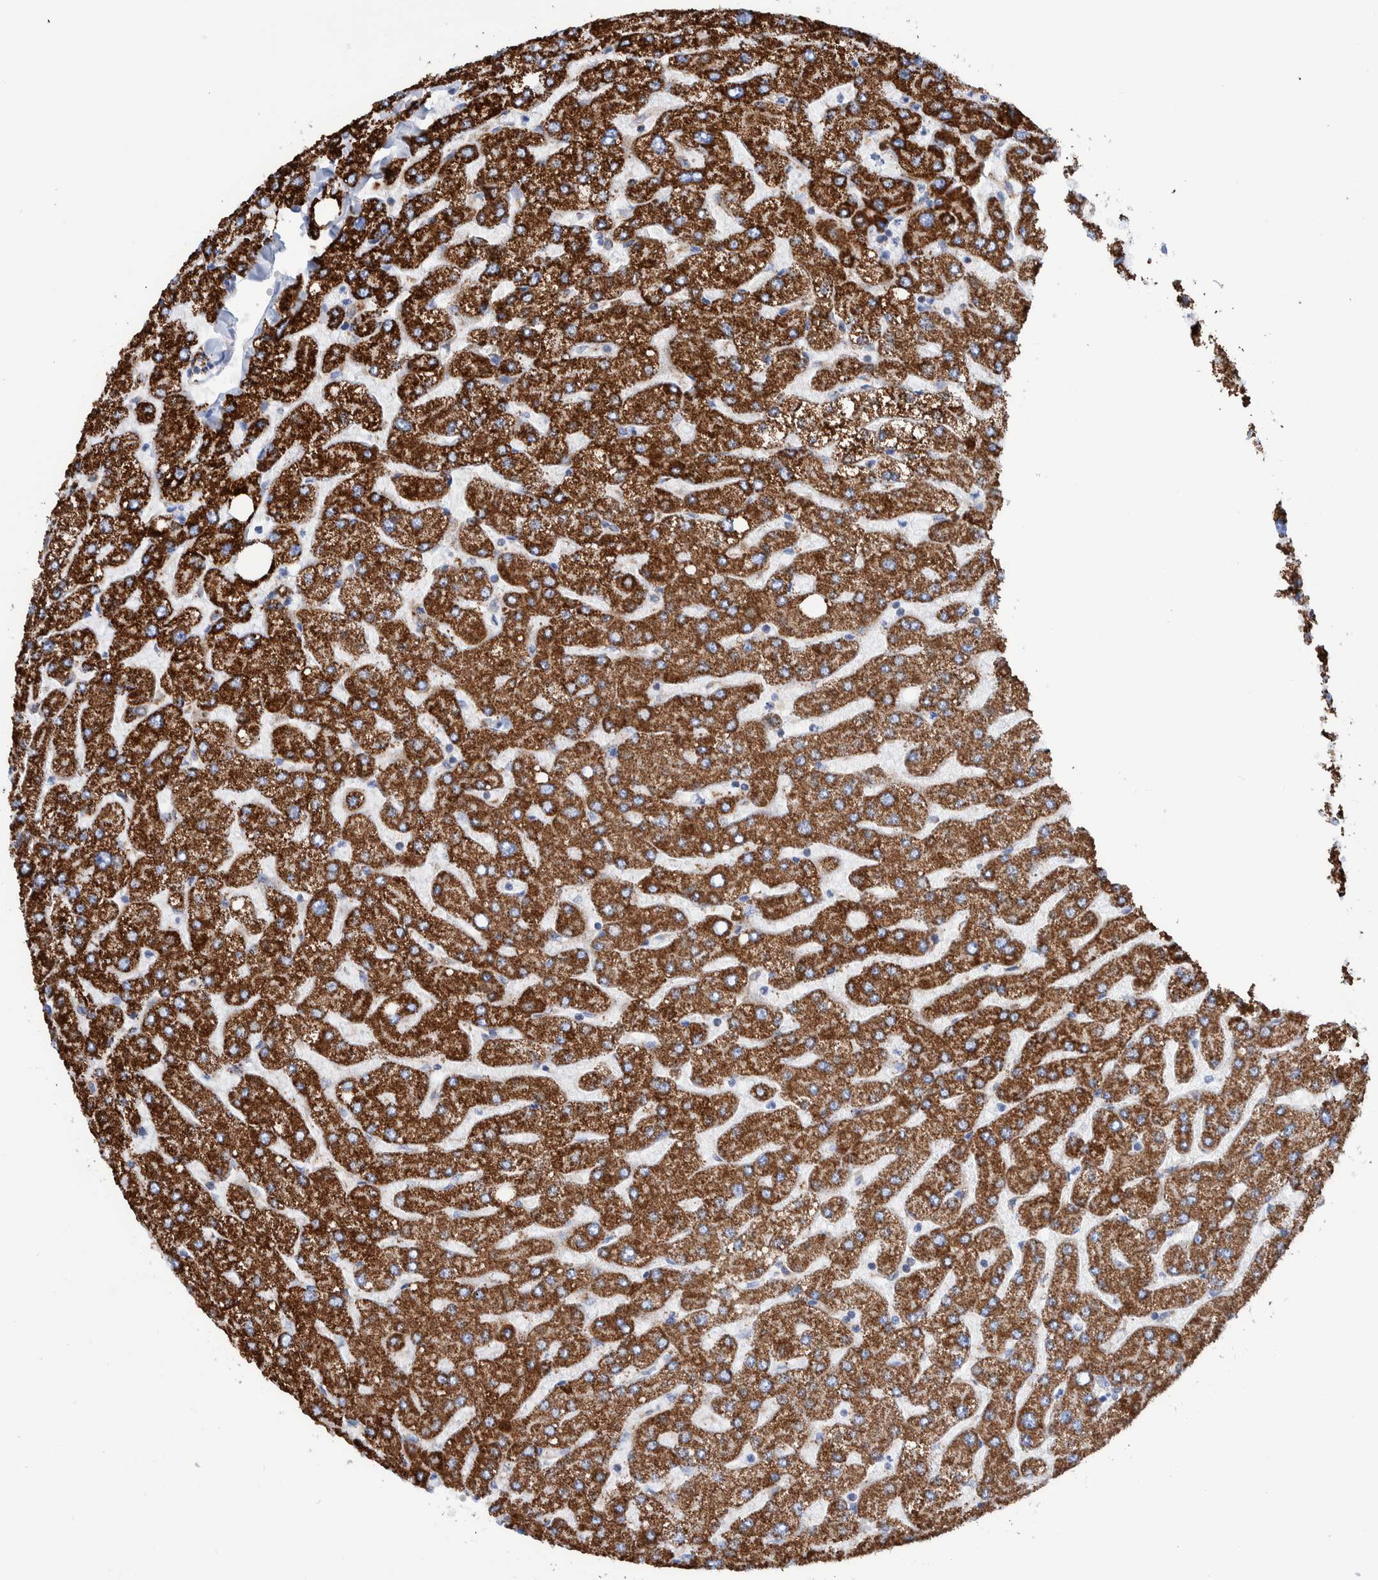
{"staining": {"intensity": "negative", "quantity": "none", "location": "none"}, "tissue": "liver", "cell_type": "Cholangiocytes", "image_type": "normal", "snomed": [{"axis": "morphology", "description": "Normal tissue, NOS"}, {"axis": "topography", "description": "Liver"}], "caption": "Immunohistochemistry of normal human liver shows no expression in cholangiocytes. (Immunohistochemistry (ihc), brightfield microscopy, high magnification).", "gene": "DECR1", "patient": {"sex": "male", "age": 55}}